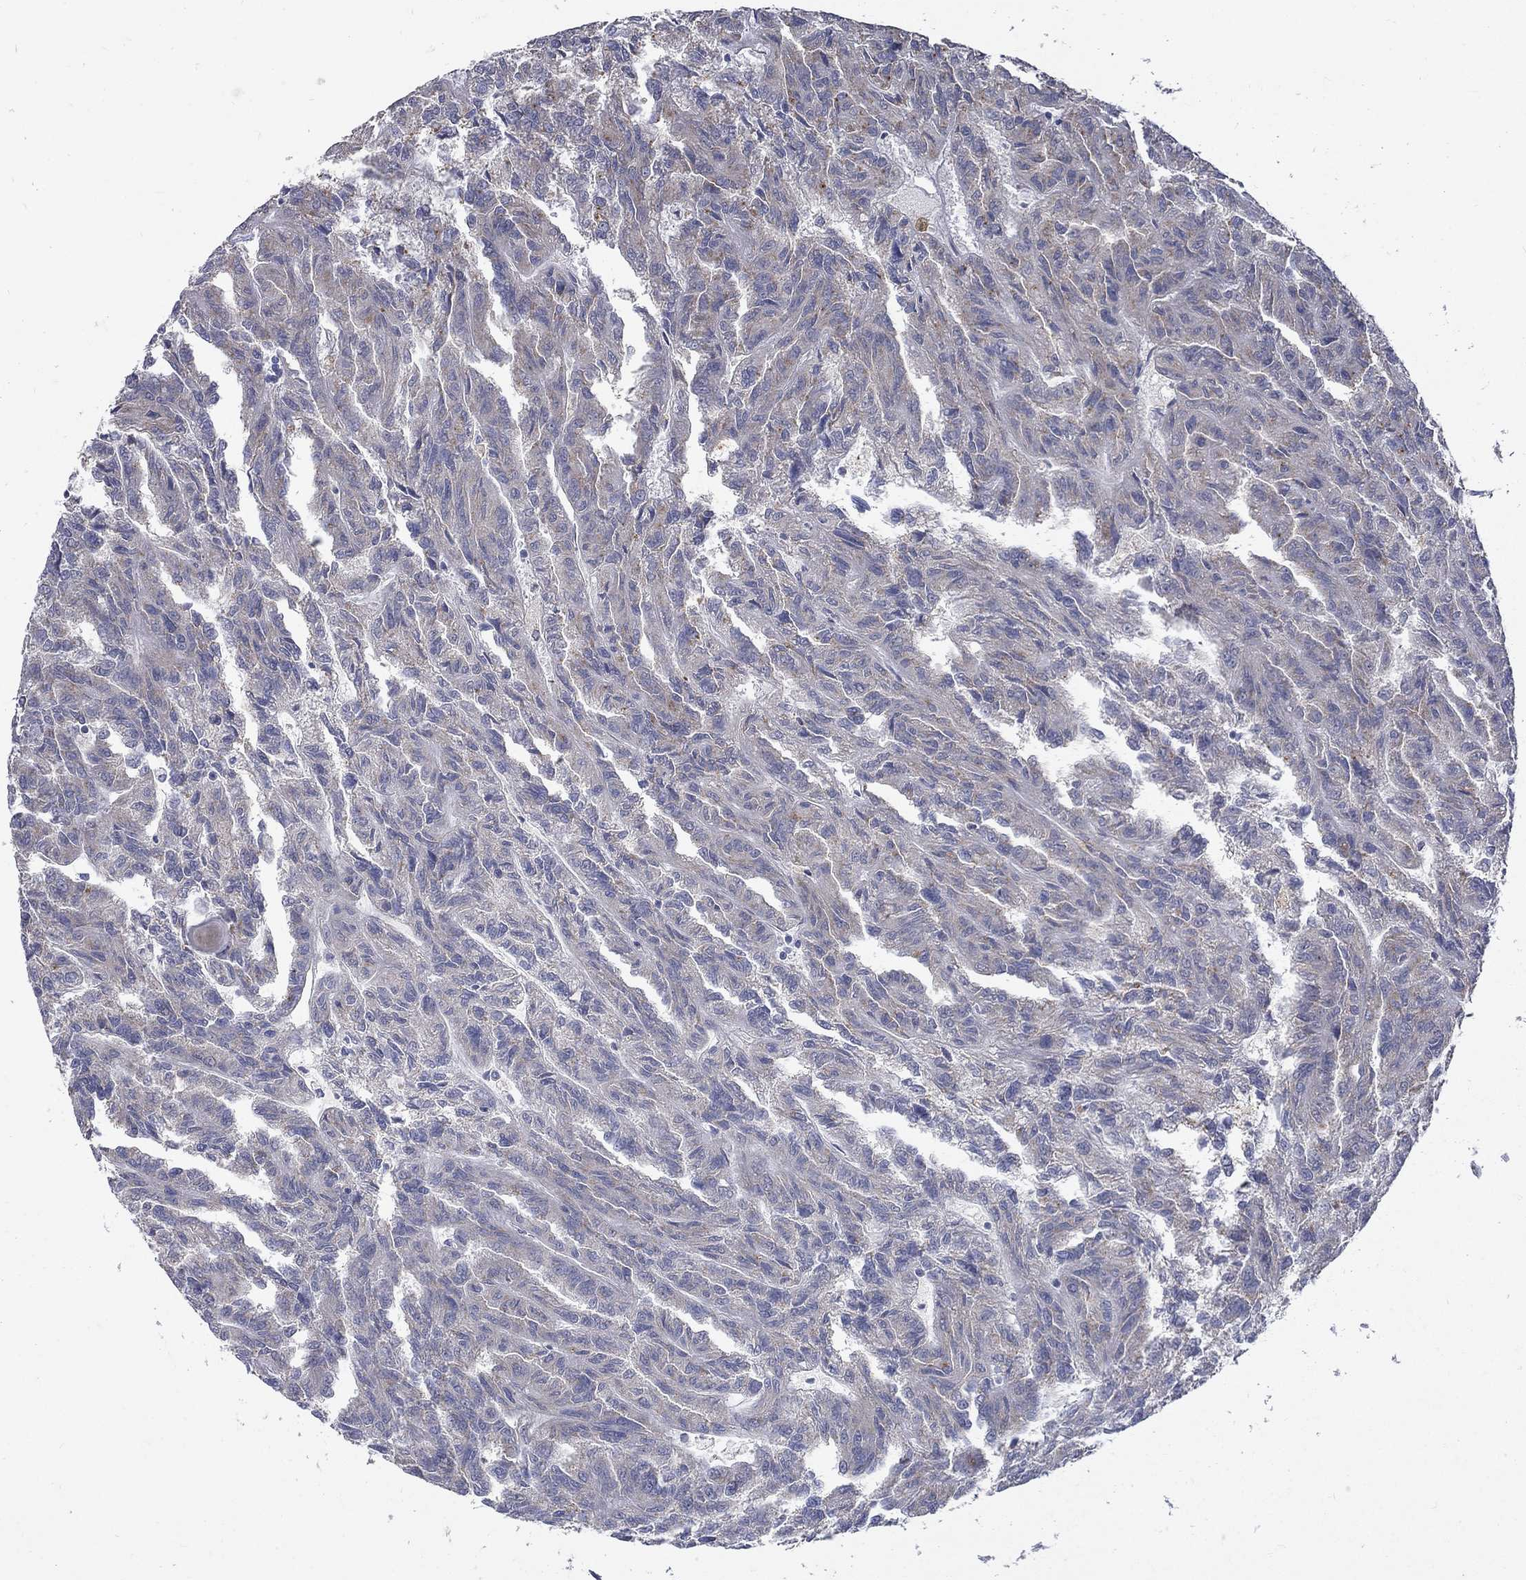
{"staining": {"intensity": "negative", "quantity": "none", "location": "none"}, "tissue": "renal cancer", "cell_type": "Tumor cells", "image_type": "cancer", "snomed": [{"axis": "morphology", "description": "Adenocarcinoma, NOS"}, {"axis": "topography", "description": "Kidney"}], "caption": "Renal adenocarcinoma stained for a protein using immunohistochemistry displays no staining tumor cells.", "gene": "FAM3B", "patient": {"sex": "male", "age": 79}}